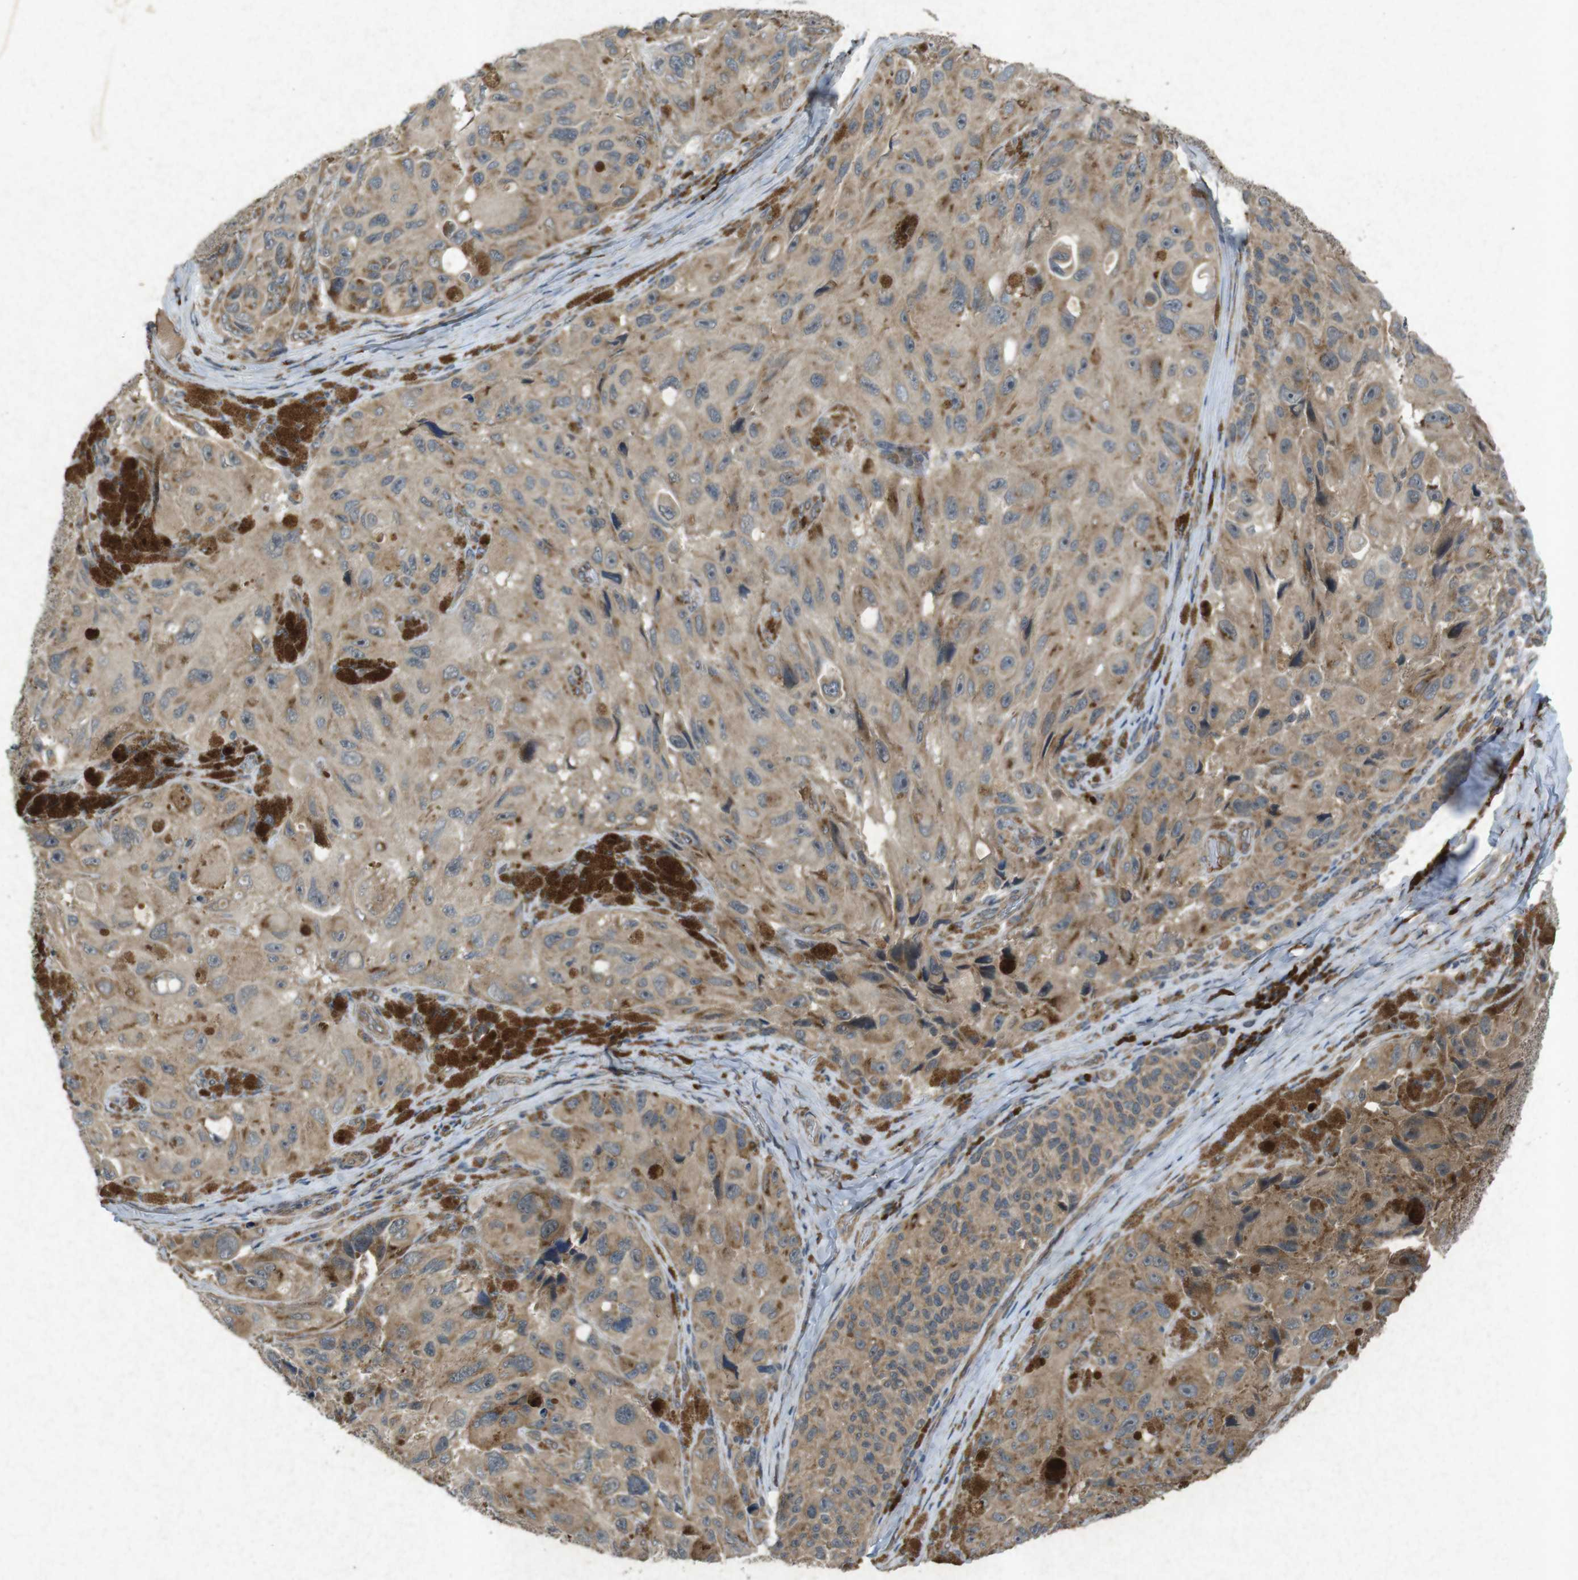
{"staining": {"intensity": "moderate", "quantity": ">75%", "location": "cytoplasmic/membranous"}, "tissue": "melanoma", "cell_type": "Tumor cells", "image_type": "cancer", "snomed": [{"axis": "morphology", "description": "Malignant melanoma, NOS"}, {"axis": "topography", "description": "Skin"}], "caption": "About >75% of tumor cells in melanoma show moderate cytoplasmic/membranous protein positivity as visualized by brown immunohistochemical staining.", "gene": "FLCN", "patient": {"sex": "female", "age": 73}}